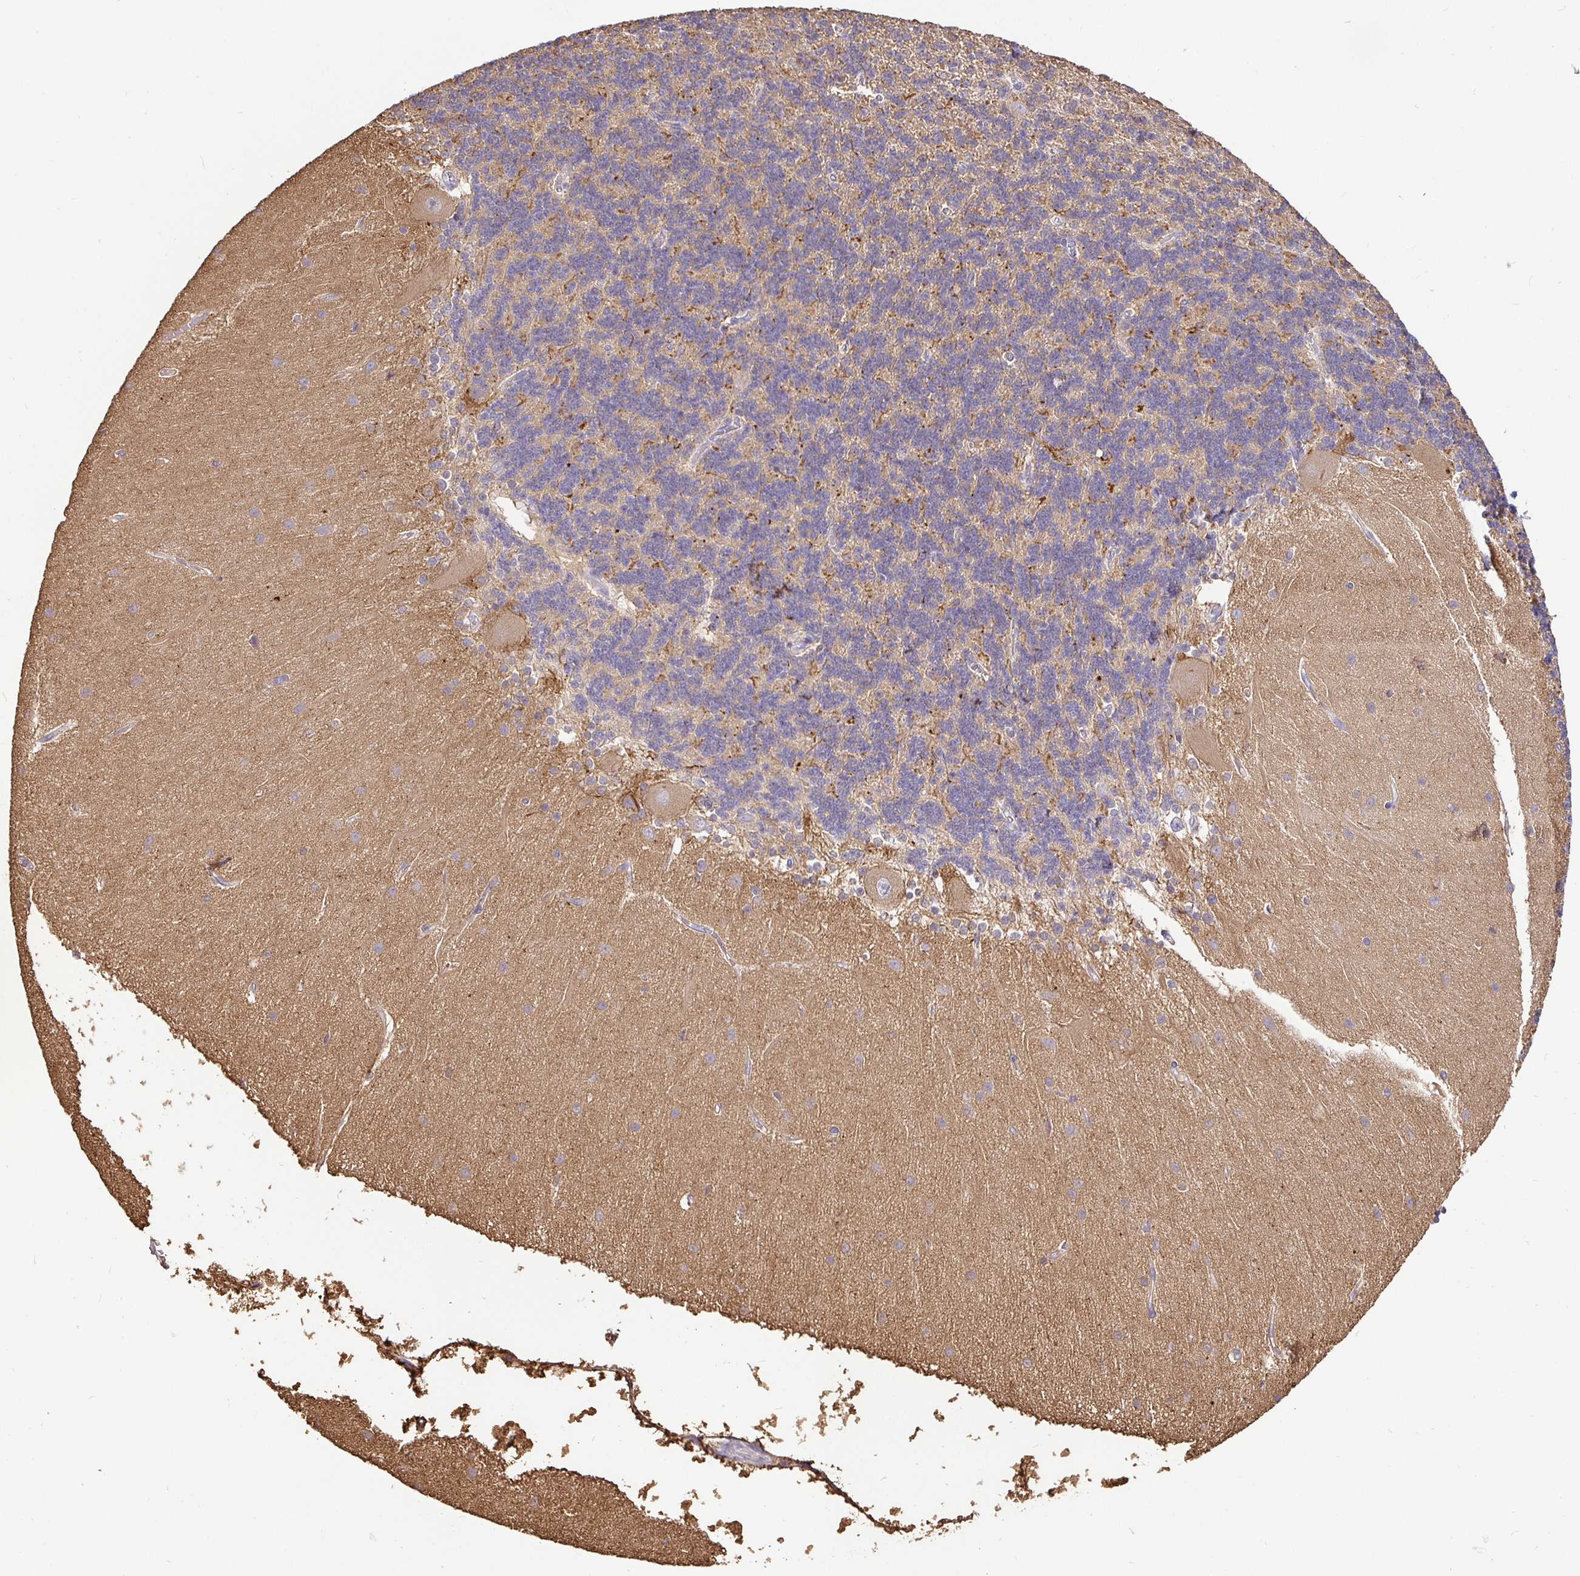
{"staining": {"intensity": "moderate", "quantity": "<25%", "location": "cytoplasmic/membranous"}, "tissue": "cerebellum", "cell_type": "Cells in granular layer", "image_type": "normal", "snomed": [{"axis": "morphology", "description": "Normal tissue, NOS"}, {"axis": "topography", "description": "Cerebellum"}], "caption": "About <25% of cells in granular layer in unremarkable cerebellum reveal moderate cytoplasmic/membranous protein staining as visualized by brown immunohistochemical staining.", "gene": "MAPK8IP3", "patient": {"sex": "female", "age": 54}}